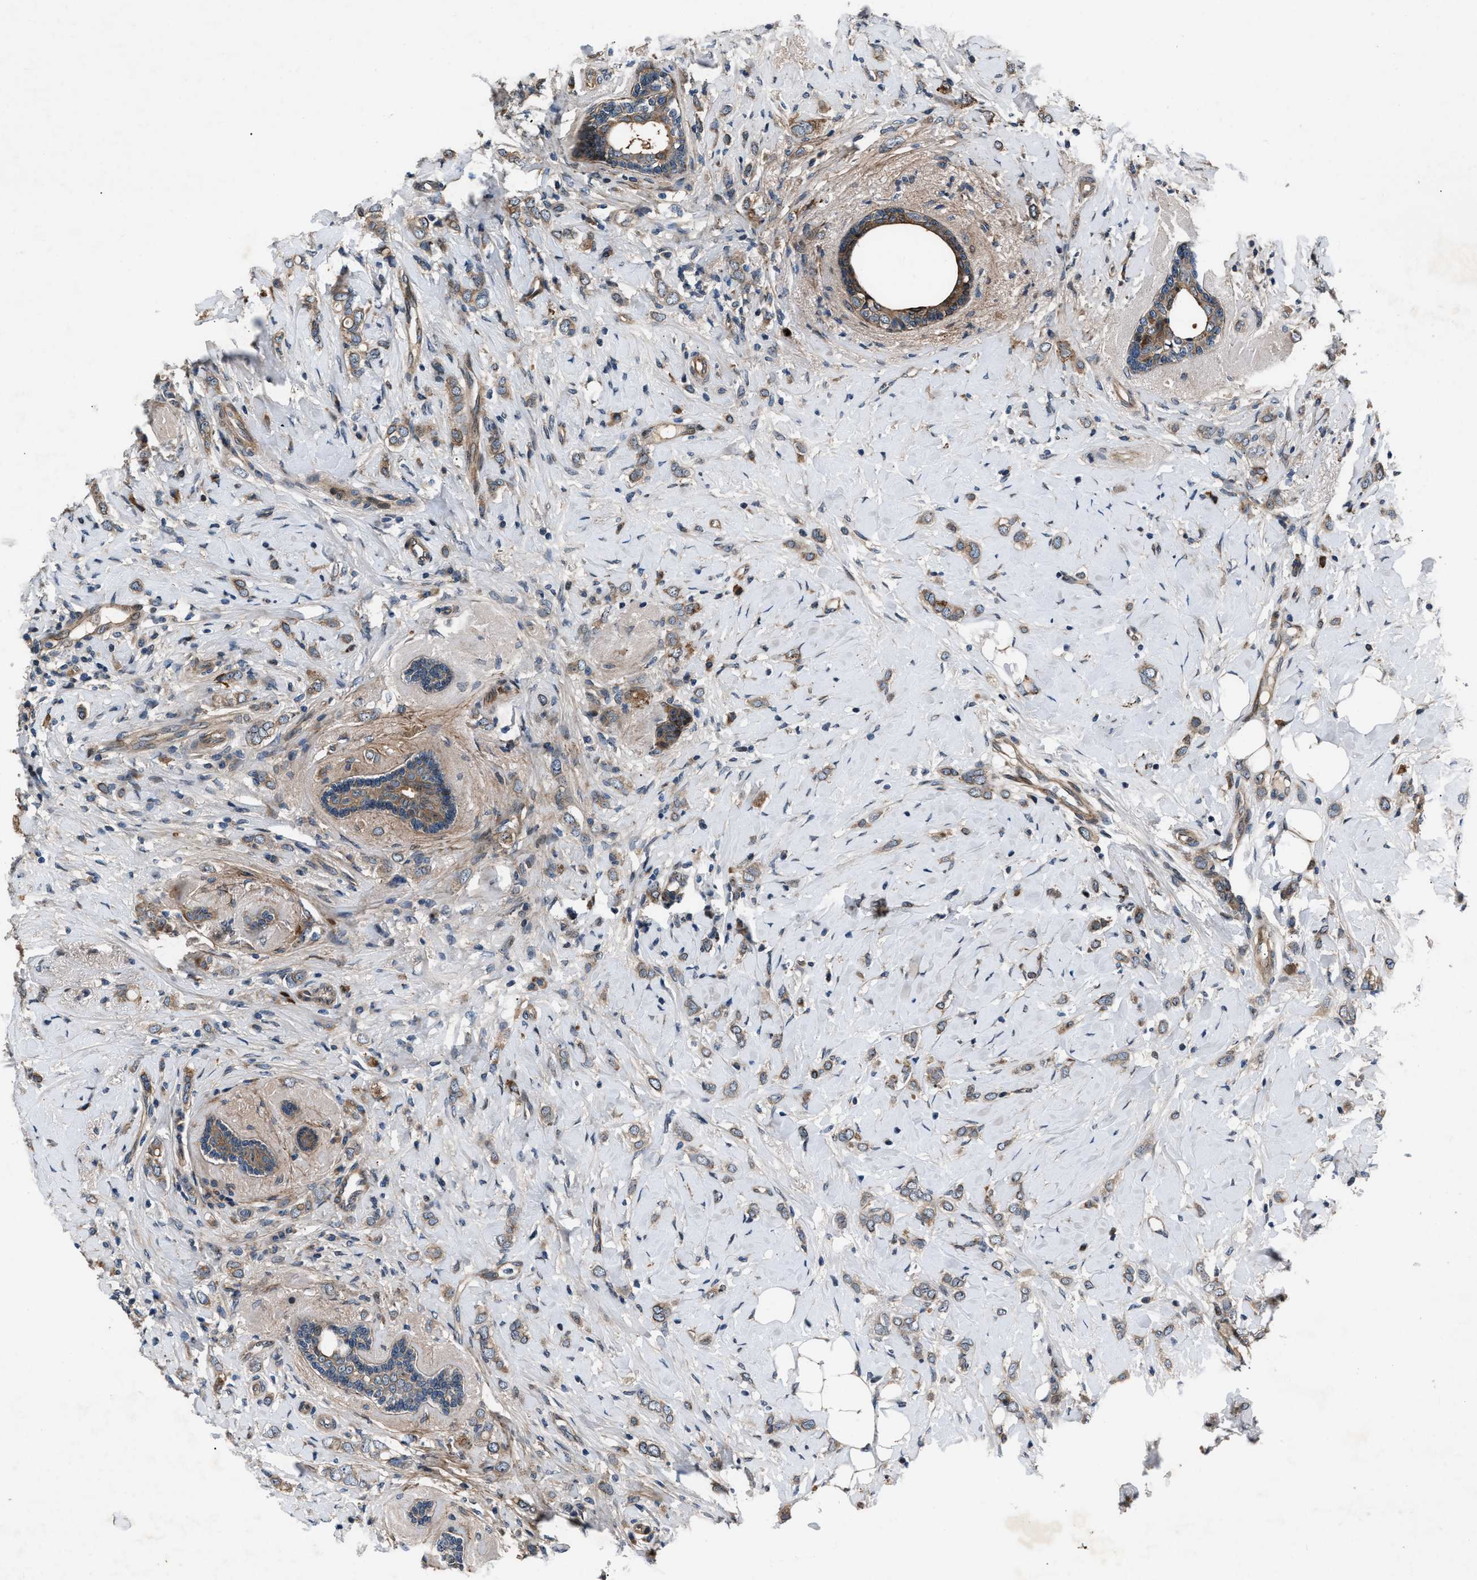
{"staining": {"intensity": "moderate", "quantity": ">75%", "location": "cytoplasmic/membranous"}, "tissue": "breast cancer", "cell_type": "Tumor cells", "image_type": "cancer", "snomed": [{"axis": "morphology", "description": "Normal tissue, NOS"}, {"axis": "morphology", "description": "Lobular carcinoma"}, {"axis": "topography", "description": "Breast"}], "caption": "Tumor cells exhibit moderate cytoplasmic/membranous staining in about >75% of cells in breast cancer (lobular carcinoma).", "gene": "DYNC2I1", "patient": {"sex": "female", "age": 47}}